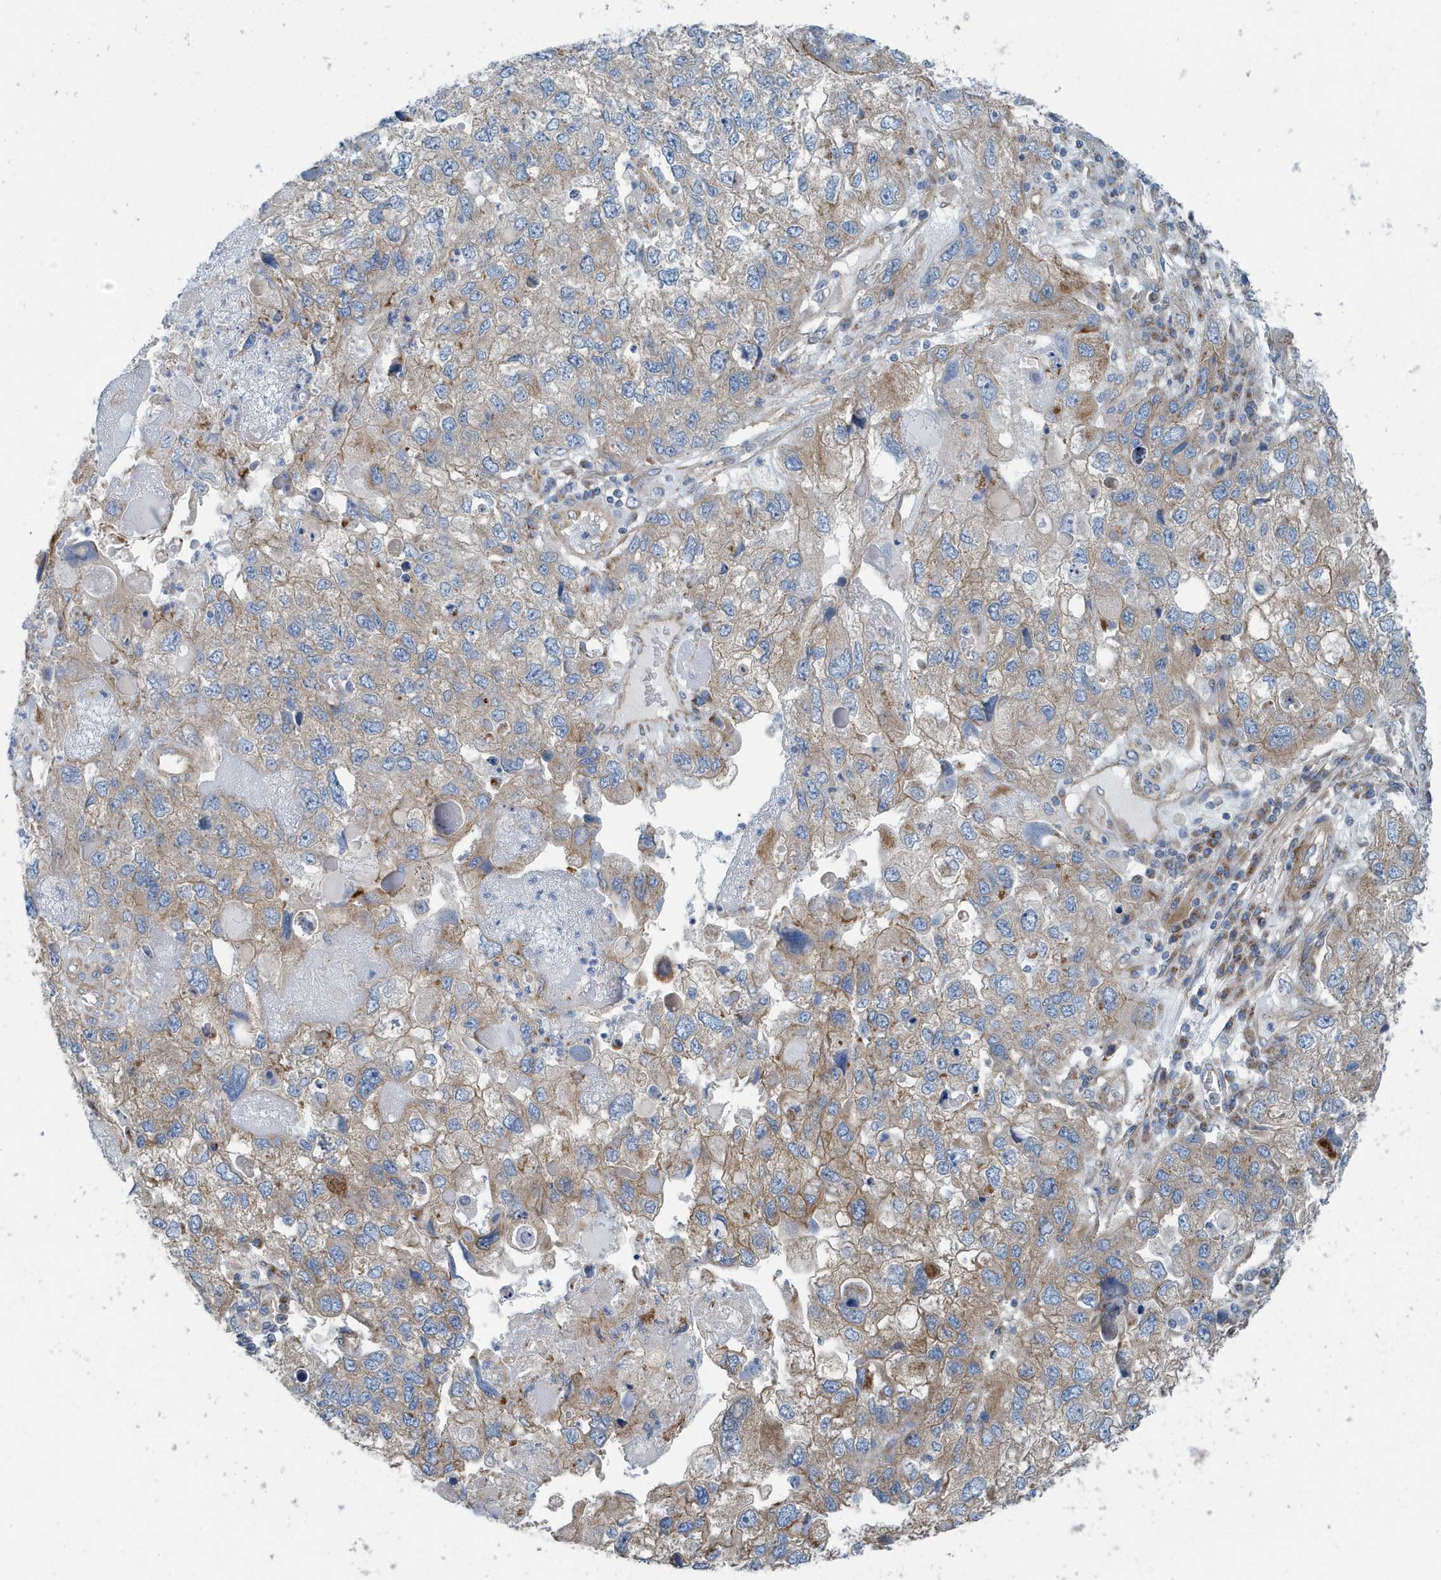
{"staining": {"intensity": "moderate", "quantity": "<25%", "location": "cytoplasmic/membranous"}, "tissue": "endometrial cancer", "cell_type": "Tumor cells", "image_type": "cancer", "snomed": [{"axis": "morphology", "description": "Adenocarcinoma, NOS"}, {"axis": "topography", "description": "Endometrium"}], "caption": "This is an image of immunohistochemistry staining of endometrial adenocarcinoma, which shows moderate expression in the cytoplasmic/membranous of tumor cells.", "gene": "PPM1M", "patient": {"sex": "female", "age": 49}}